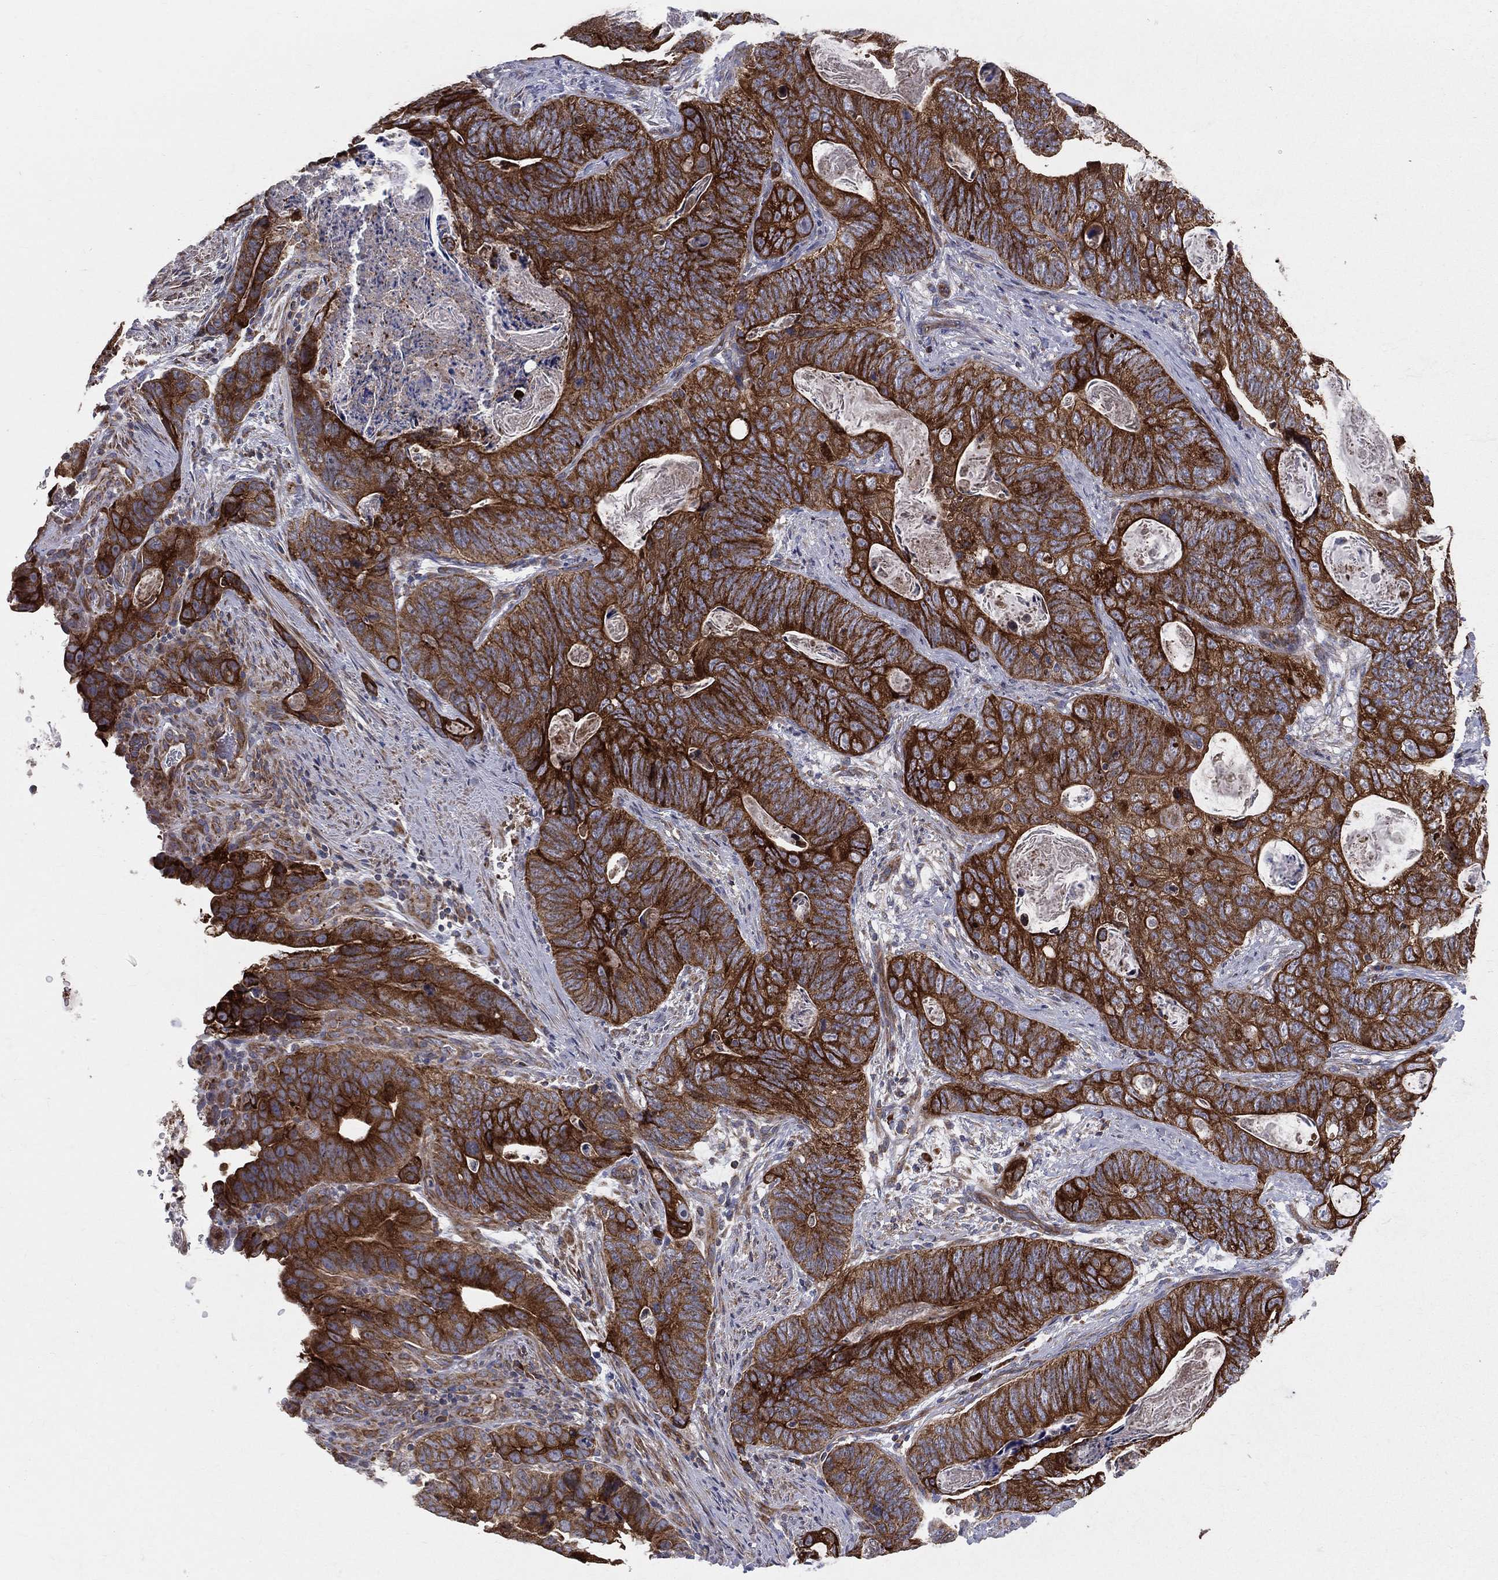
{"staining": {"intensity": "strong", "quantity": ">75%", "location": "cytoplasmic/membranous"}, "tissue": "stomach cancer", "cell_type": "Tumor cells", "image_type": "cancer", "snomed": [{"axis": "morphology", "description": "Normal tissue, NOS"}, {"axis": "morphology", "description": "Adenocarcinoma, NOS"}, {"axis": "topography", "description": "Stomach"}], "caption": "Immunohistochemical staining of human stomach adenocarcinoma shows high levels of strong cytoplasmic/membranous protein staining in about >75% of tumor cells.", "gene": "MIX23", "patient": {"sex": "female", "age": 89}}